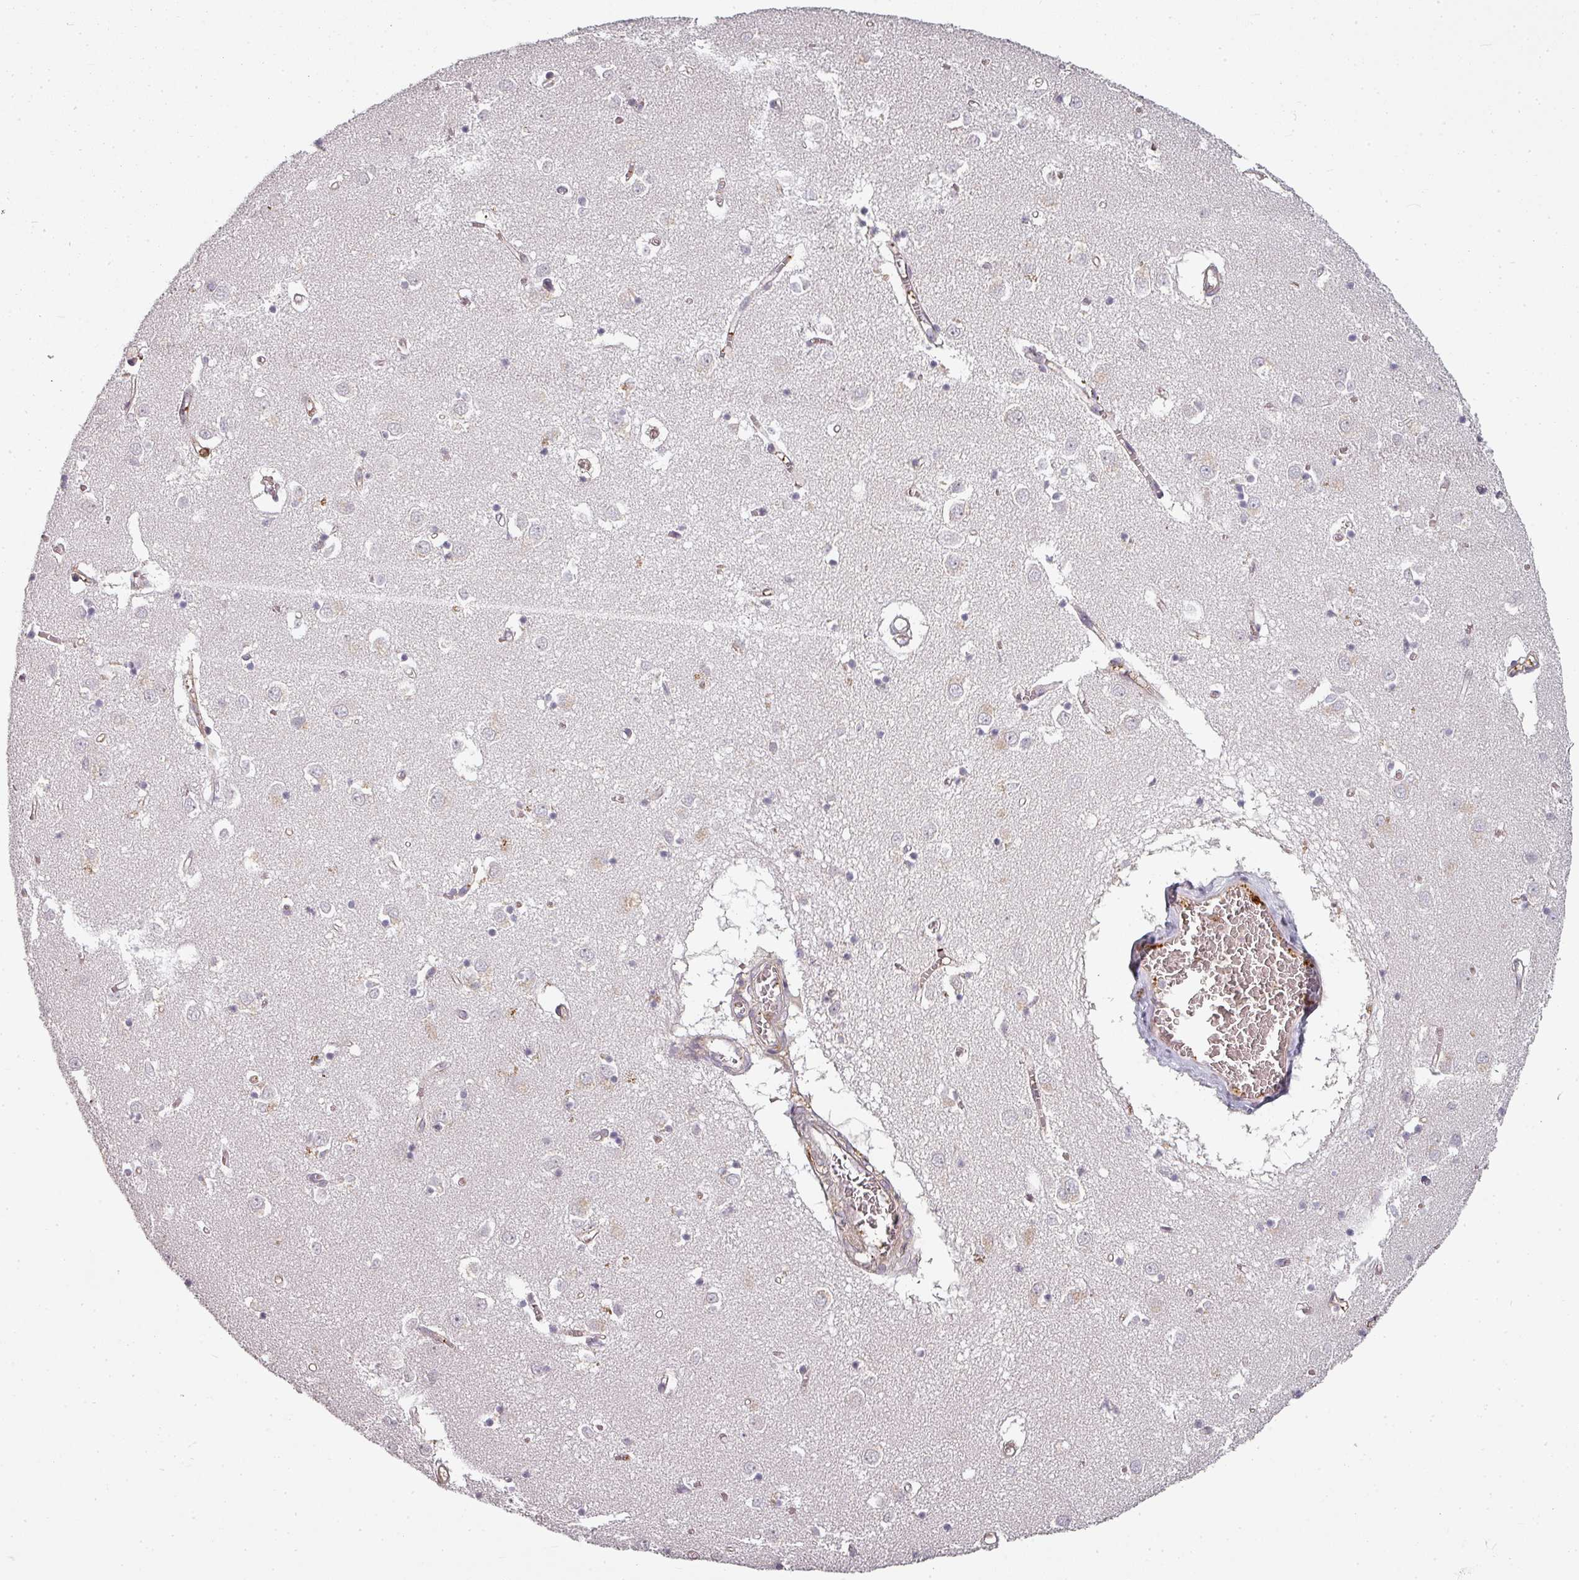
{"staining": {"intensity": "negative", "quantity": "none", "location": "none"}, "tissue": "caudate", "cell_type": "Glial cells", "image_type": "normal", "snomed": [{"axis": "morphology", "description": "Normal tissue, NOS"}, {"axis": "topography", "description": "Lateral ventricle wall"}], "caption": "An image of caudate stained for a protein shows no brown staining in glial cells.", "gene": "CLIC1", "patient": {"sex": "male", "age": 70}}